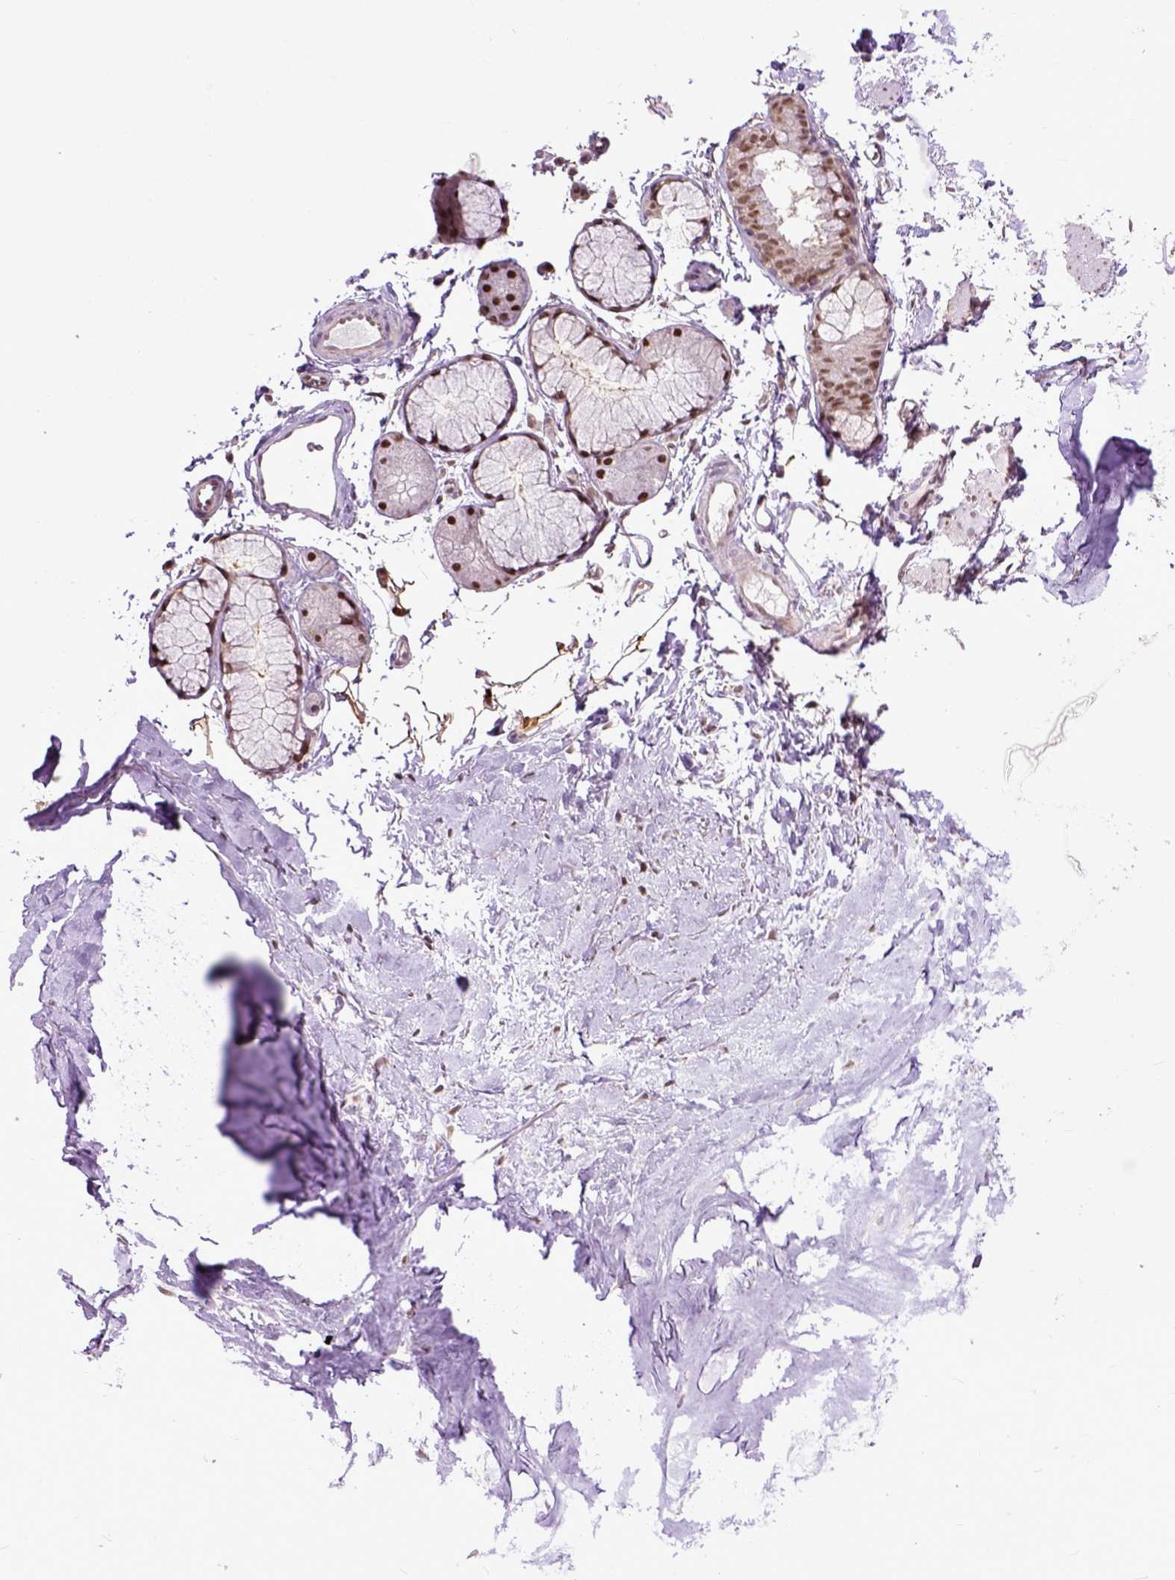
{"staining": {"intensity": "strong", "quantity": ">75%", "location": "nuclear"}, "tissue": "soft tissue", "cell_type": "Chondrocytes", "image_type": "normal", "snomed": [{"axis": "morphology", "description": "Normal tissue, NOS"}, {"axis": "topography", "description": "Cartilage tissue"}, {"axis": "topography", "description": "Bronchus"}], "caption": "Immunohistochemical staining of benign human soft tissue reveals strong nuclear protein expression in about >75% of chondrocytes.", "gene": "UBA3", "patient": {"sex": "female", "age": 79}}